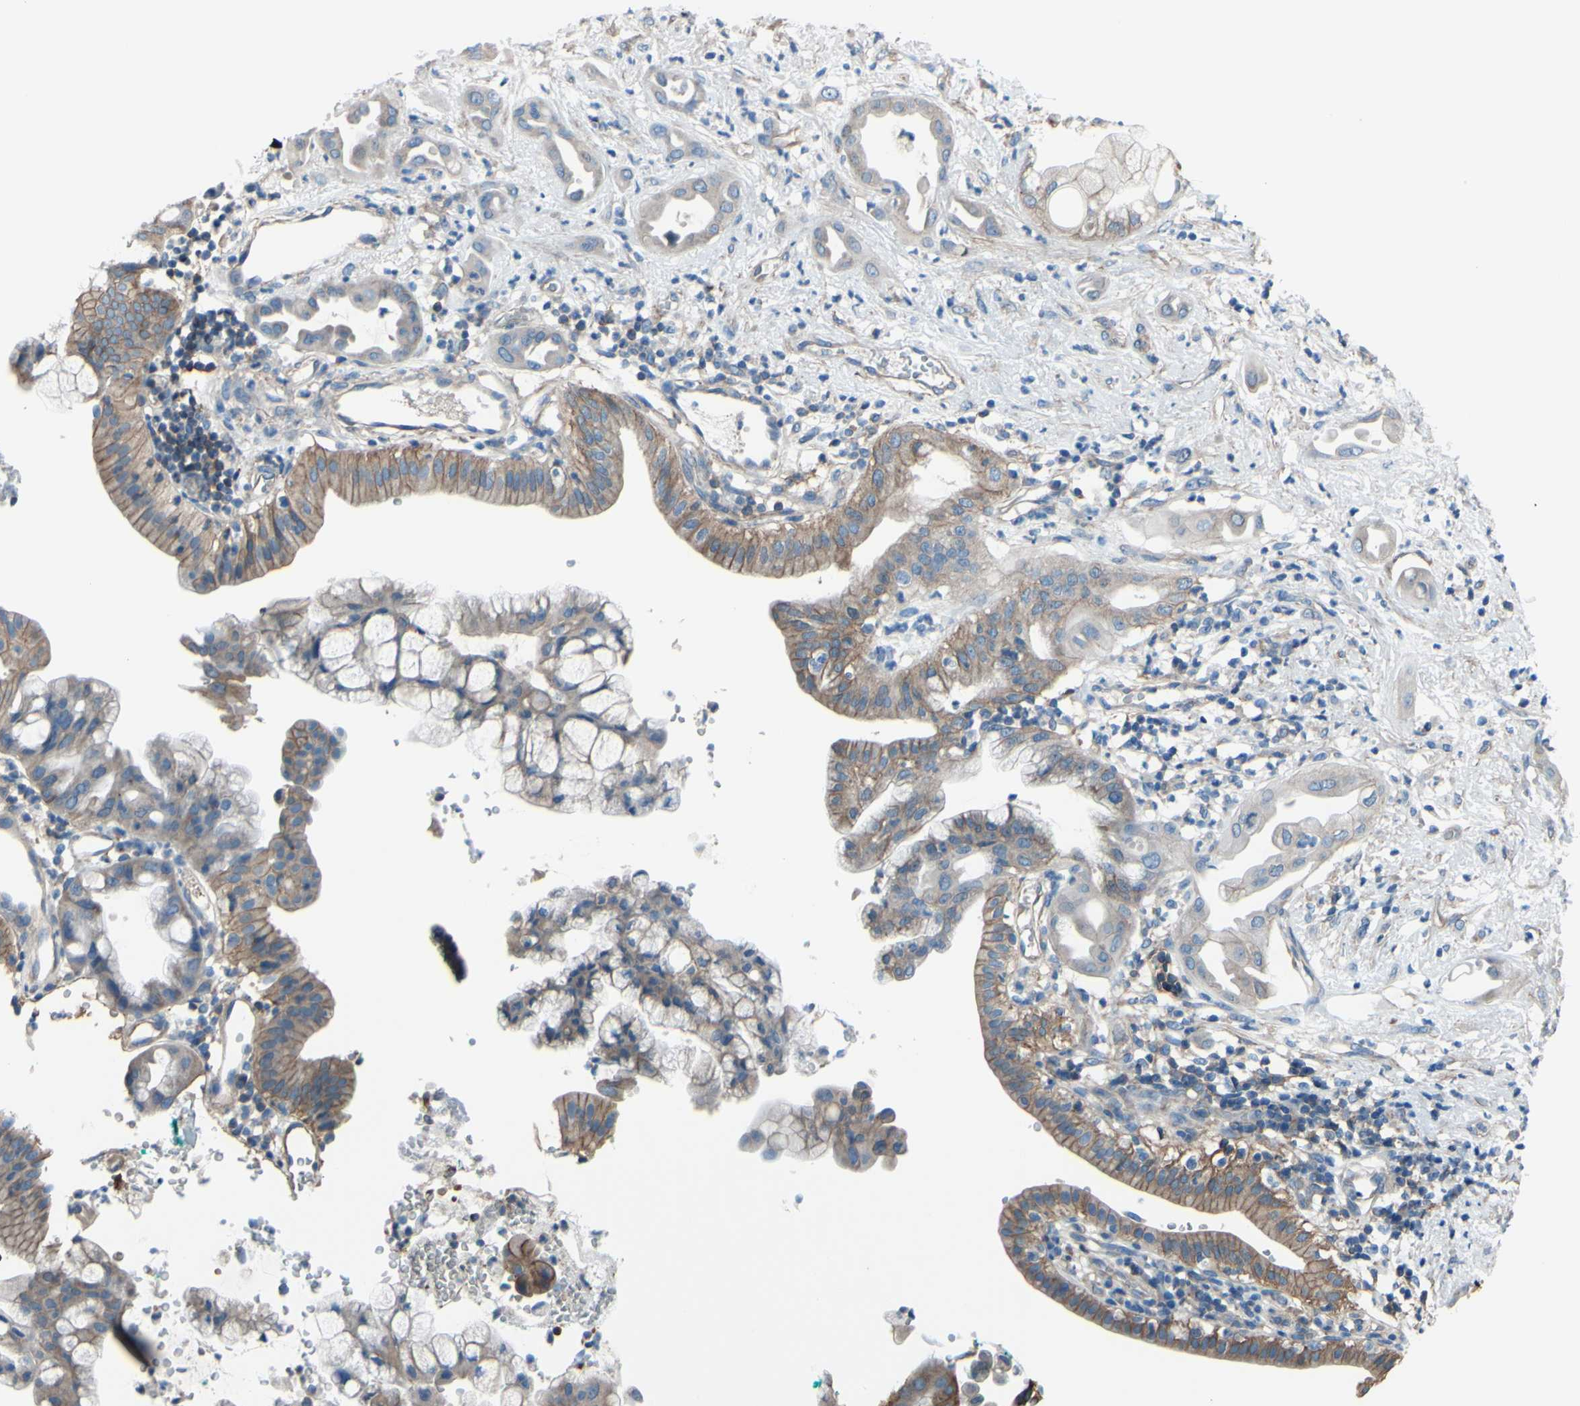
{"staining": {"intensity": "weak", "quantity": ">75%", "location": "cytoplasmic/membranous"}, "tissue": "pancreatic cancer", "cell_type": "Tumor cells", "image_type": "cancer", "snomed": [{"axis": "morphology", "description": "Adenocarcinoma, NOS"}, {"axis": "morphology", "description": "Adenocarcinoma, metastatic, NOS"}, {"axis": "topography", "description": "Lymph node"}, {"axis": "topography", "description": "Pancreas"}, {"axis": "topography", "description": "Duodenum"}], "caption": "A photomicrograph of pancreatic metastatic adenocarcinoma stained for a protein shows weak cytoplasmic/membranous brown staining in tumor cells.", "gene": "ADD1", "patient": {"sex": "female", "age": 64}}